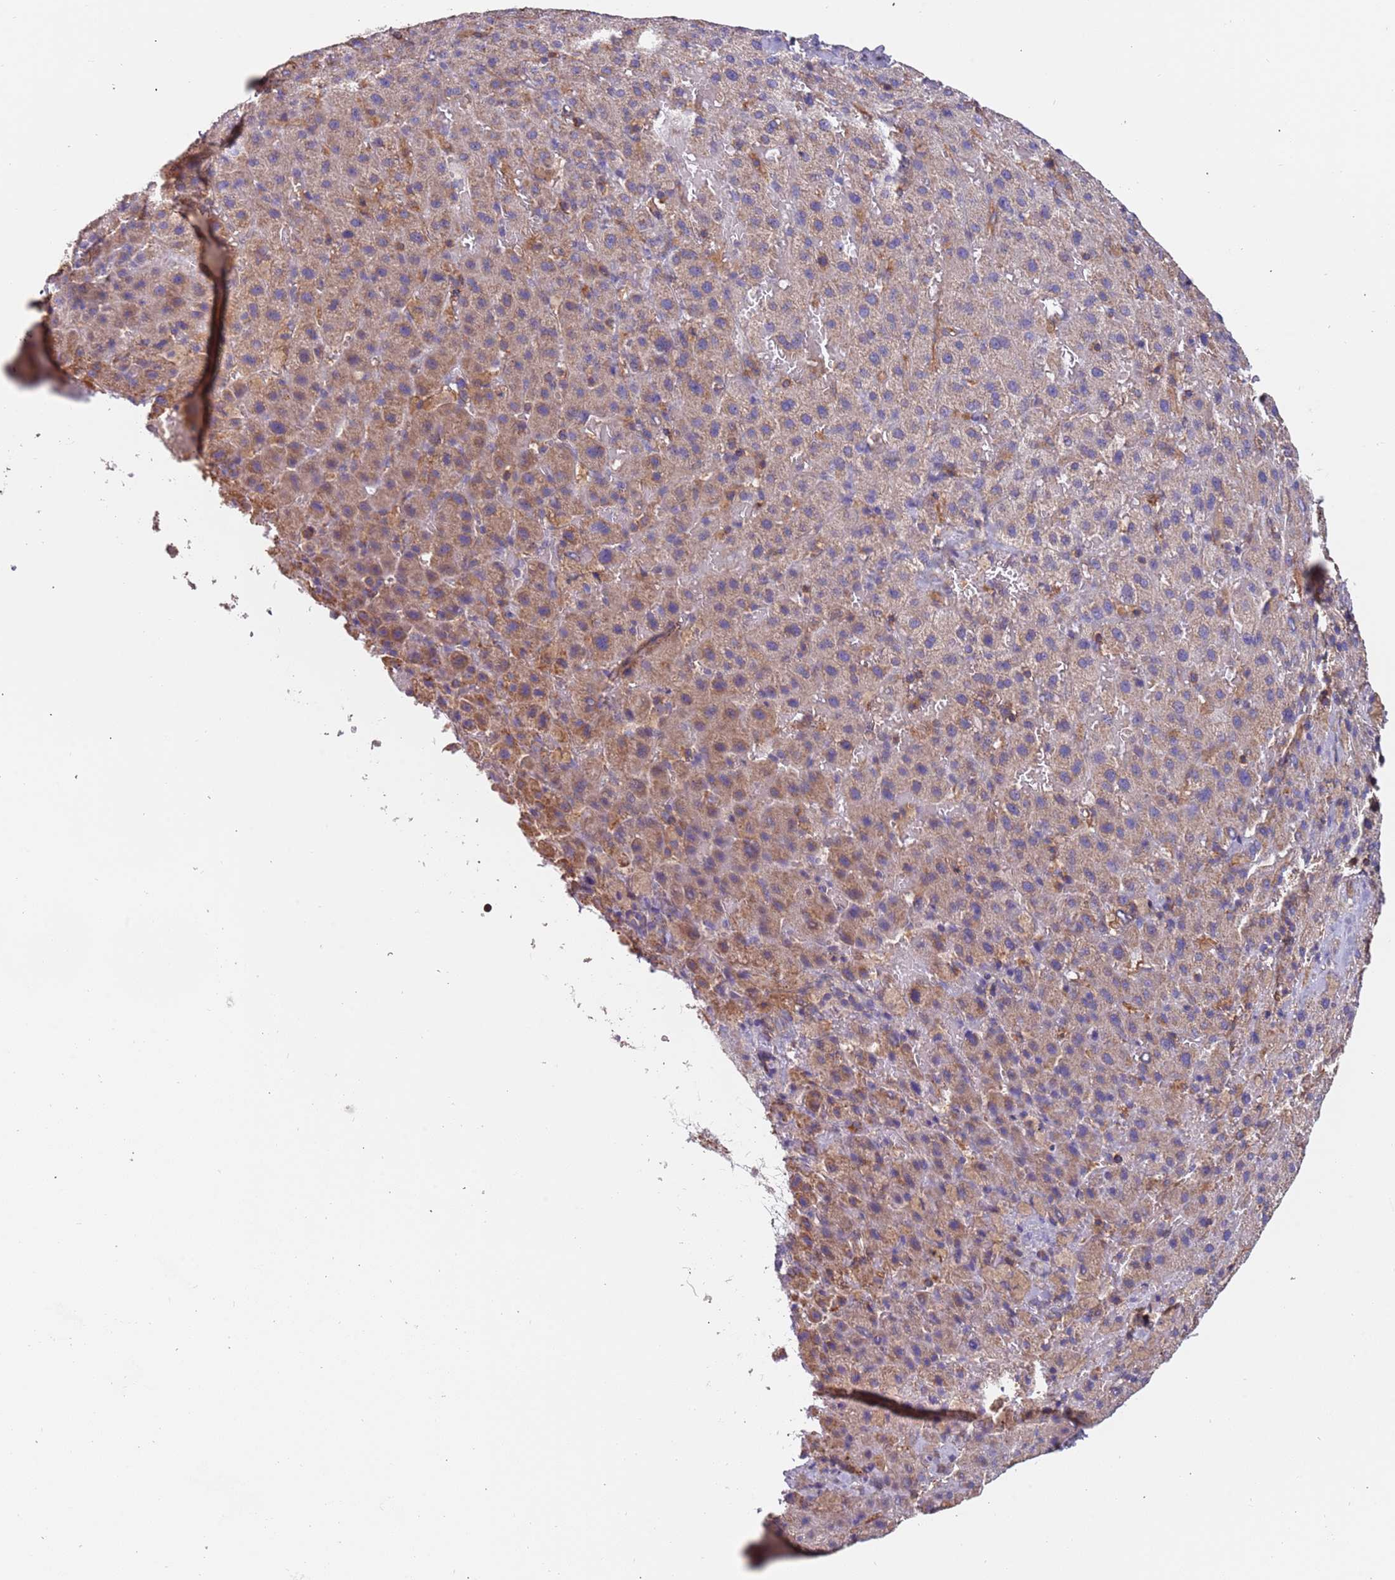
{"staining": {"intensity": "weak", "quantity": "<25%", "location": "cytoplasmic/membranous"}, "tissue": "liver cancer", "cell_type": "Tumor cells", "image_type": "cancer", "snomed": [{"axis": "morphology", "description": "Carcinoma, Hepatocellular, NOS"}, {"axis": "topography", "description": "Liver"}], "caption": "This is an immunohistochemistry micrograph of hepatocellular carcinoma (liver). There is no expression in tumor cells.", "gene": "SYT4", "patient": {"sex": "female", "age": 58}}